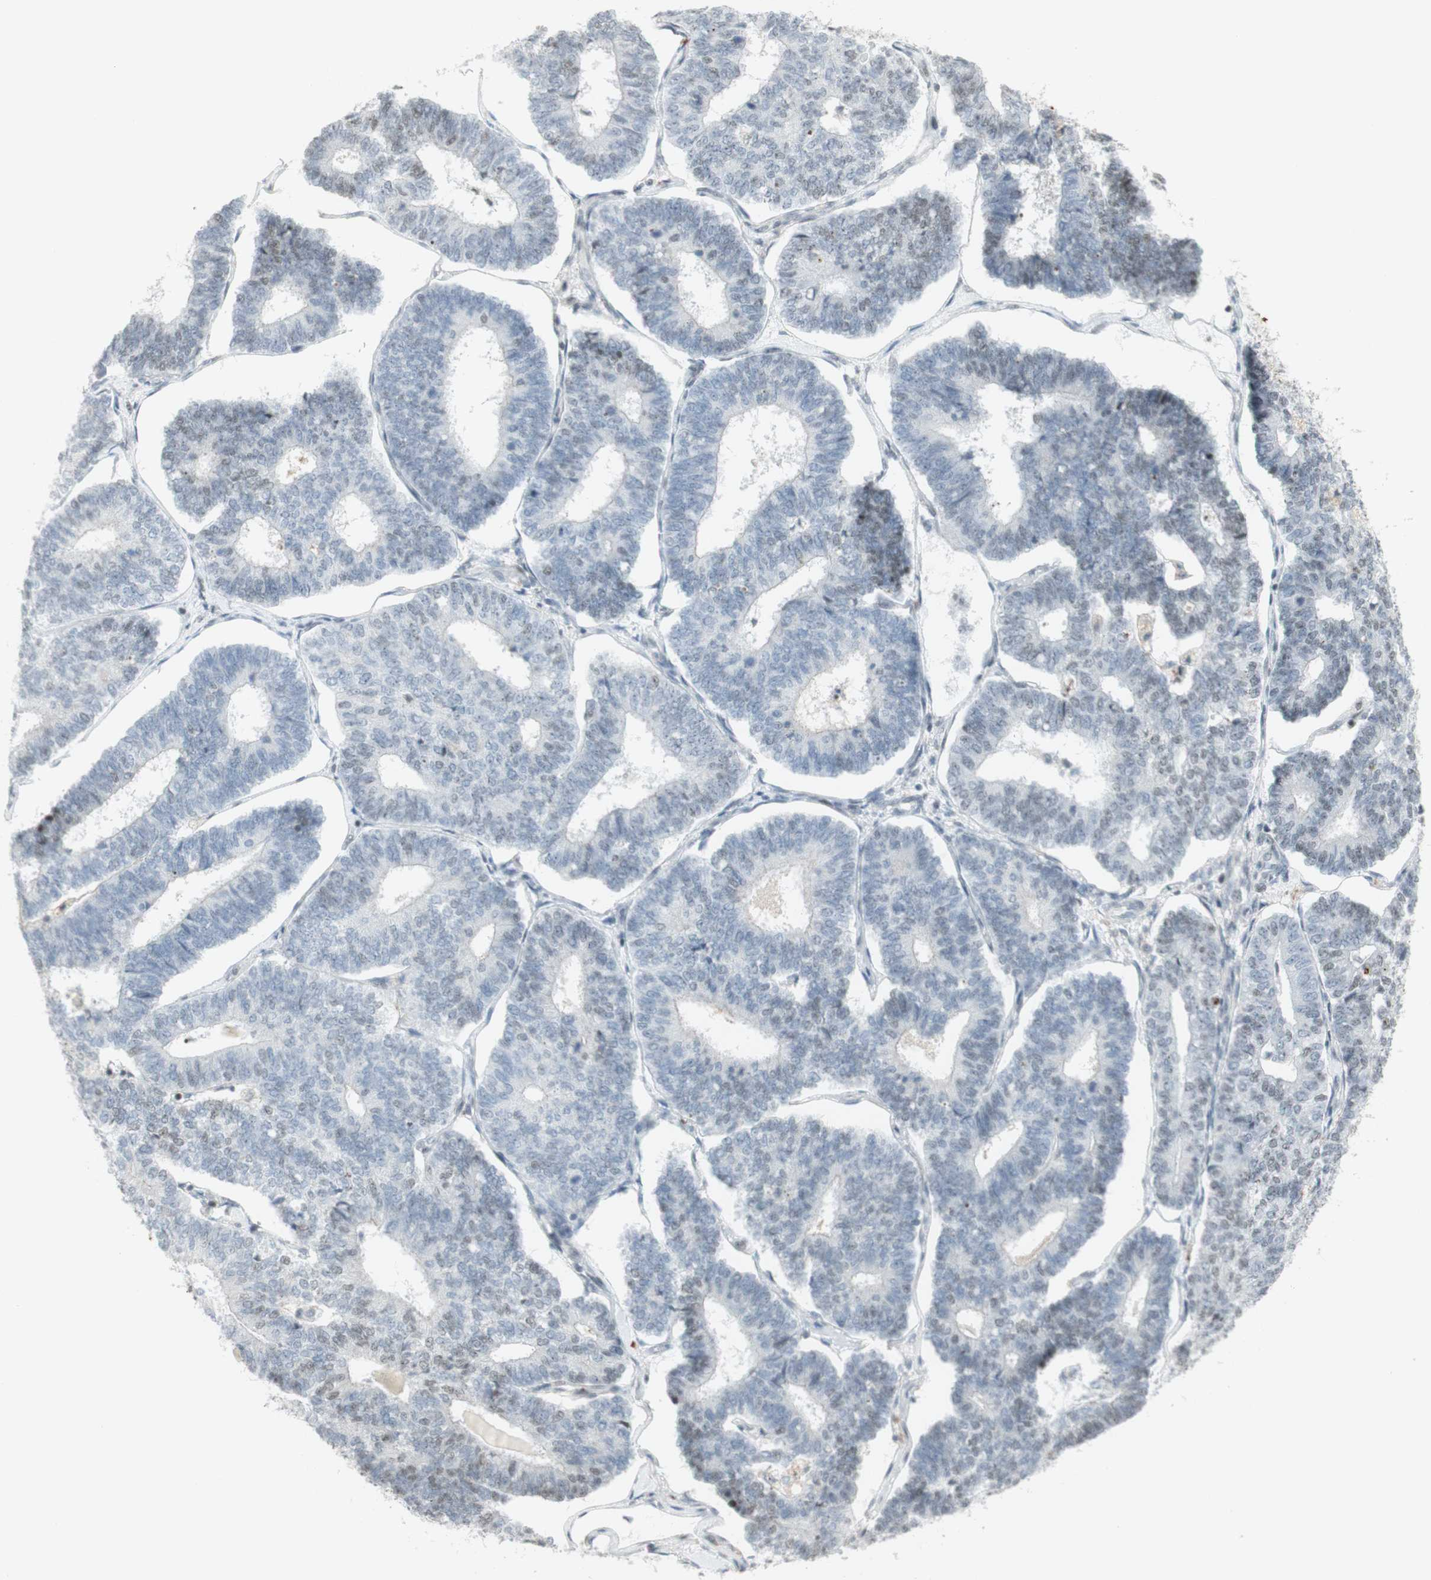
{"staining": {"intensity": "weak", "quantity": "<25%", "location": "nuclear"}, "tissue": "endometrial cancer", "cell_type": "Tumor cells", "image_type": "cancer", "snomed": [{"axis": "morphology", "description": "Adenocarcinoma, NOS"}, {"axis": "topography", "description": "Endometrium"}], "caption": "Micrograph shows no protein positivity in tumor cells of endometrial cancer (adenocarcinoma) tissue.", "gene": "IRF1", "patient": {"sex": "female", "age": 70}}